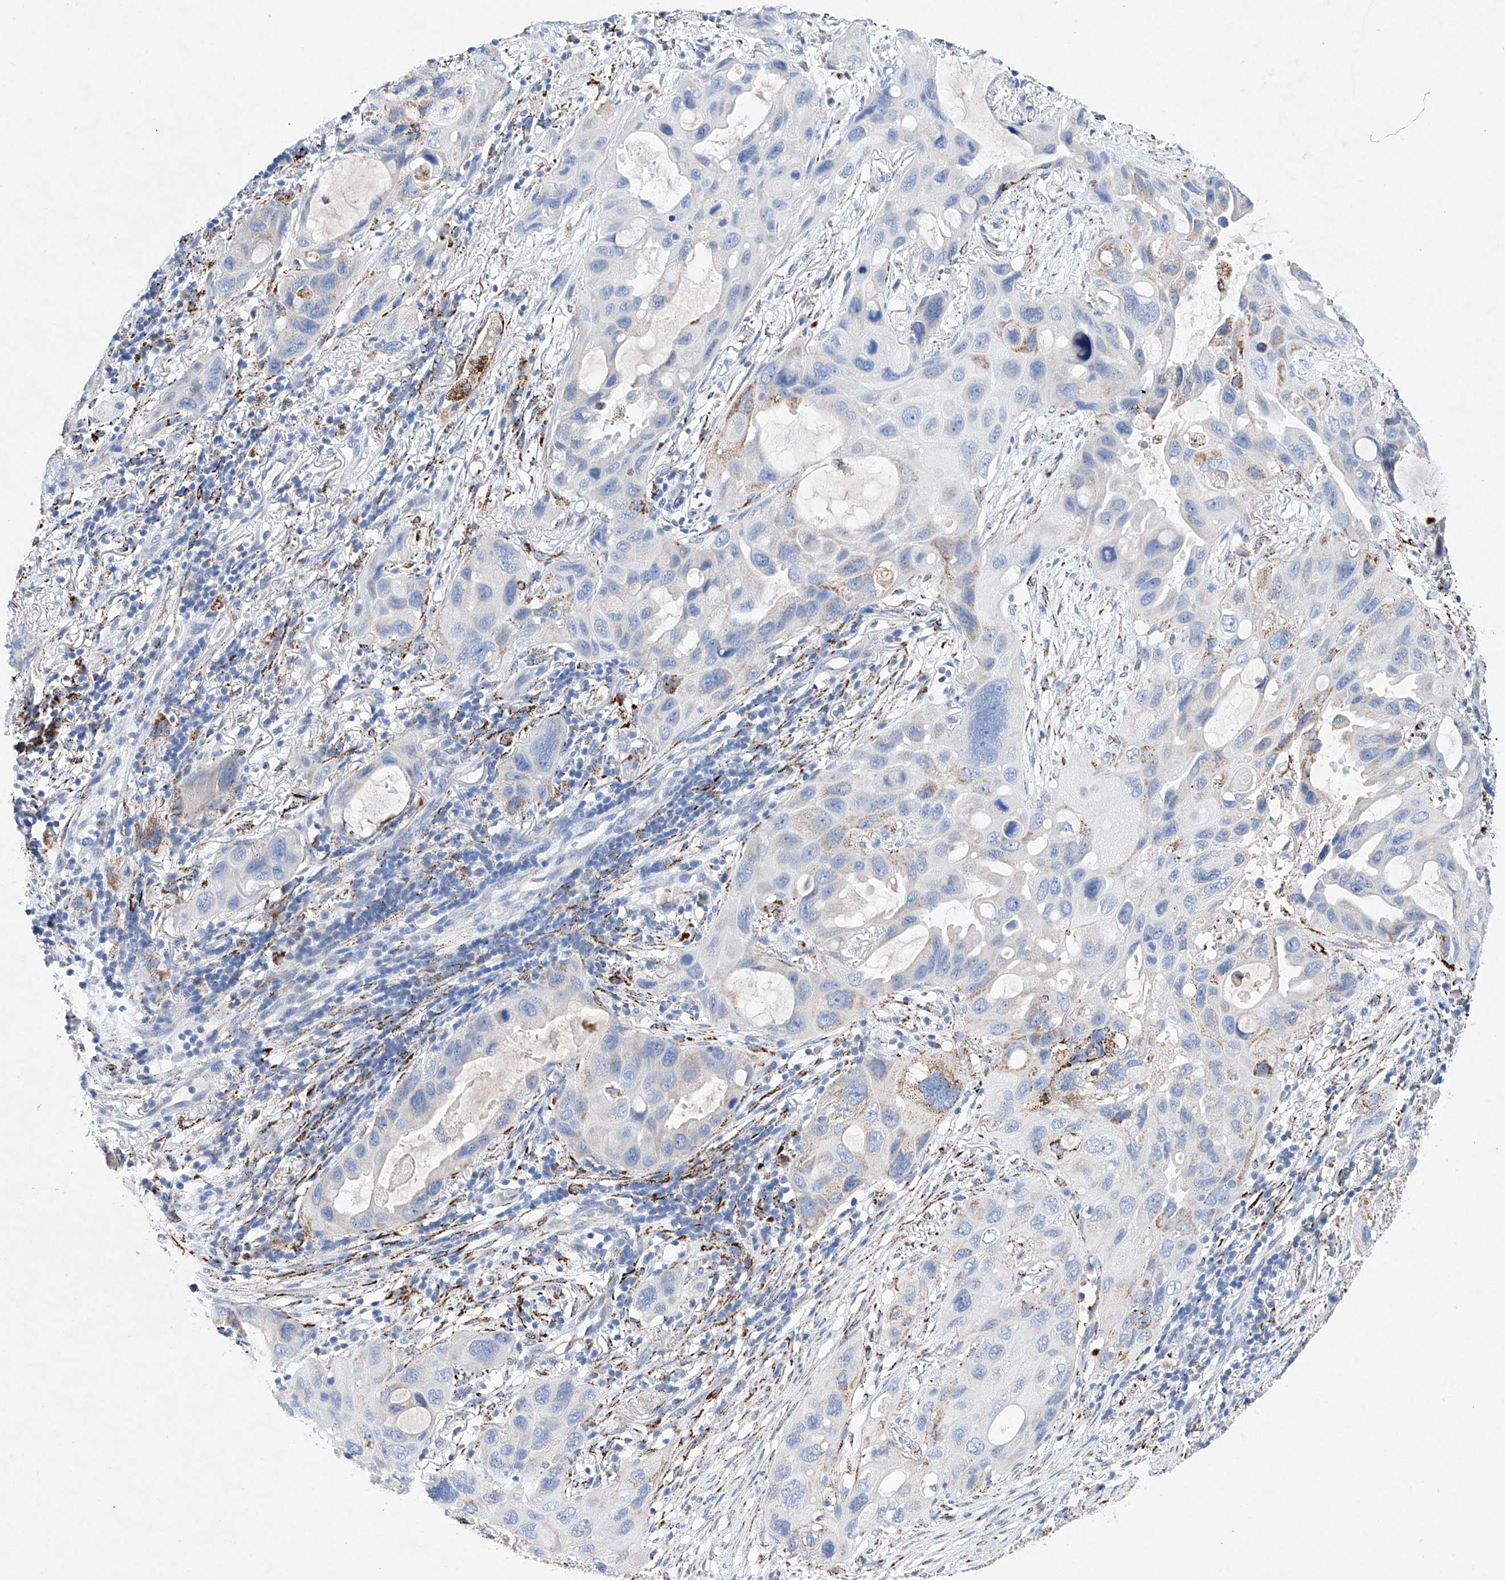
{"staining": {"intensity": "negative", "quantity": "none", "location": "none"}, "tissue": "lung cancer", "cell_type": "Tumor cells", "image_type": "cancer", "snomed": [{"axis": "morphology", "description": "Squamous cell carcinoma, NOS"}, {"axis": "topography", "description": "Lung"}], "caption": "The photomicrograph demonstrates no significant positivity in tumor cells of squamous cell carcinoma (lung).", "gene": "NRROS", "patient": {"sex": "female", "age": 73}}